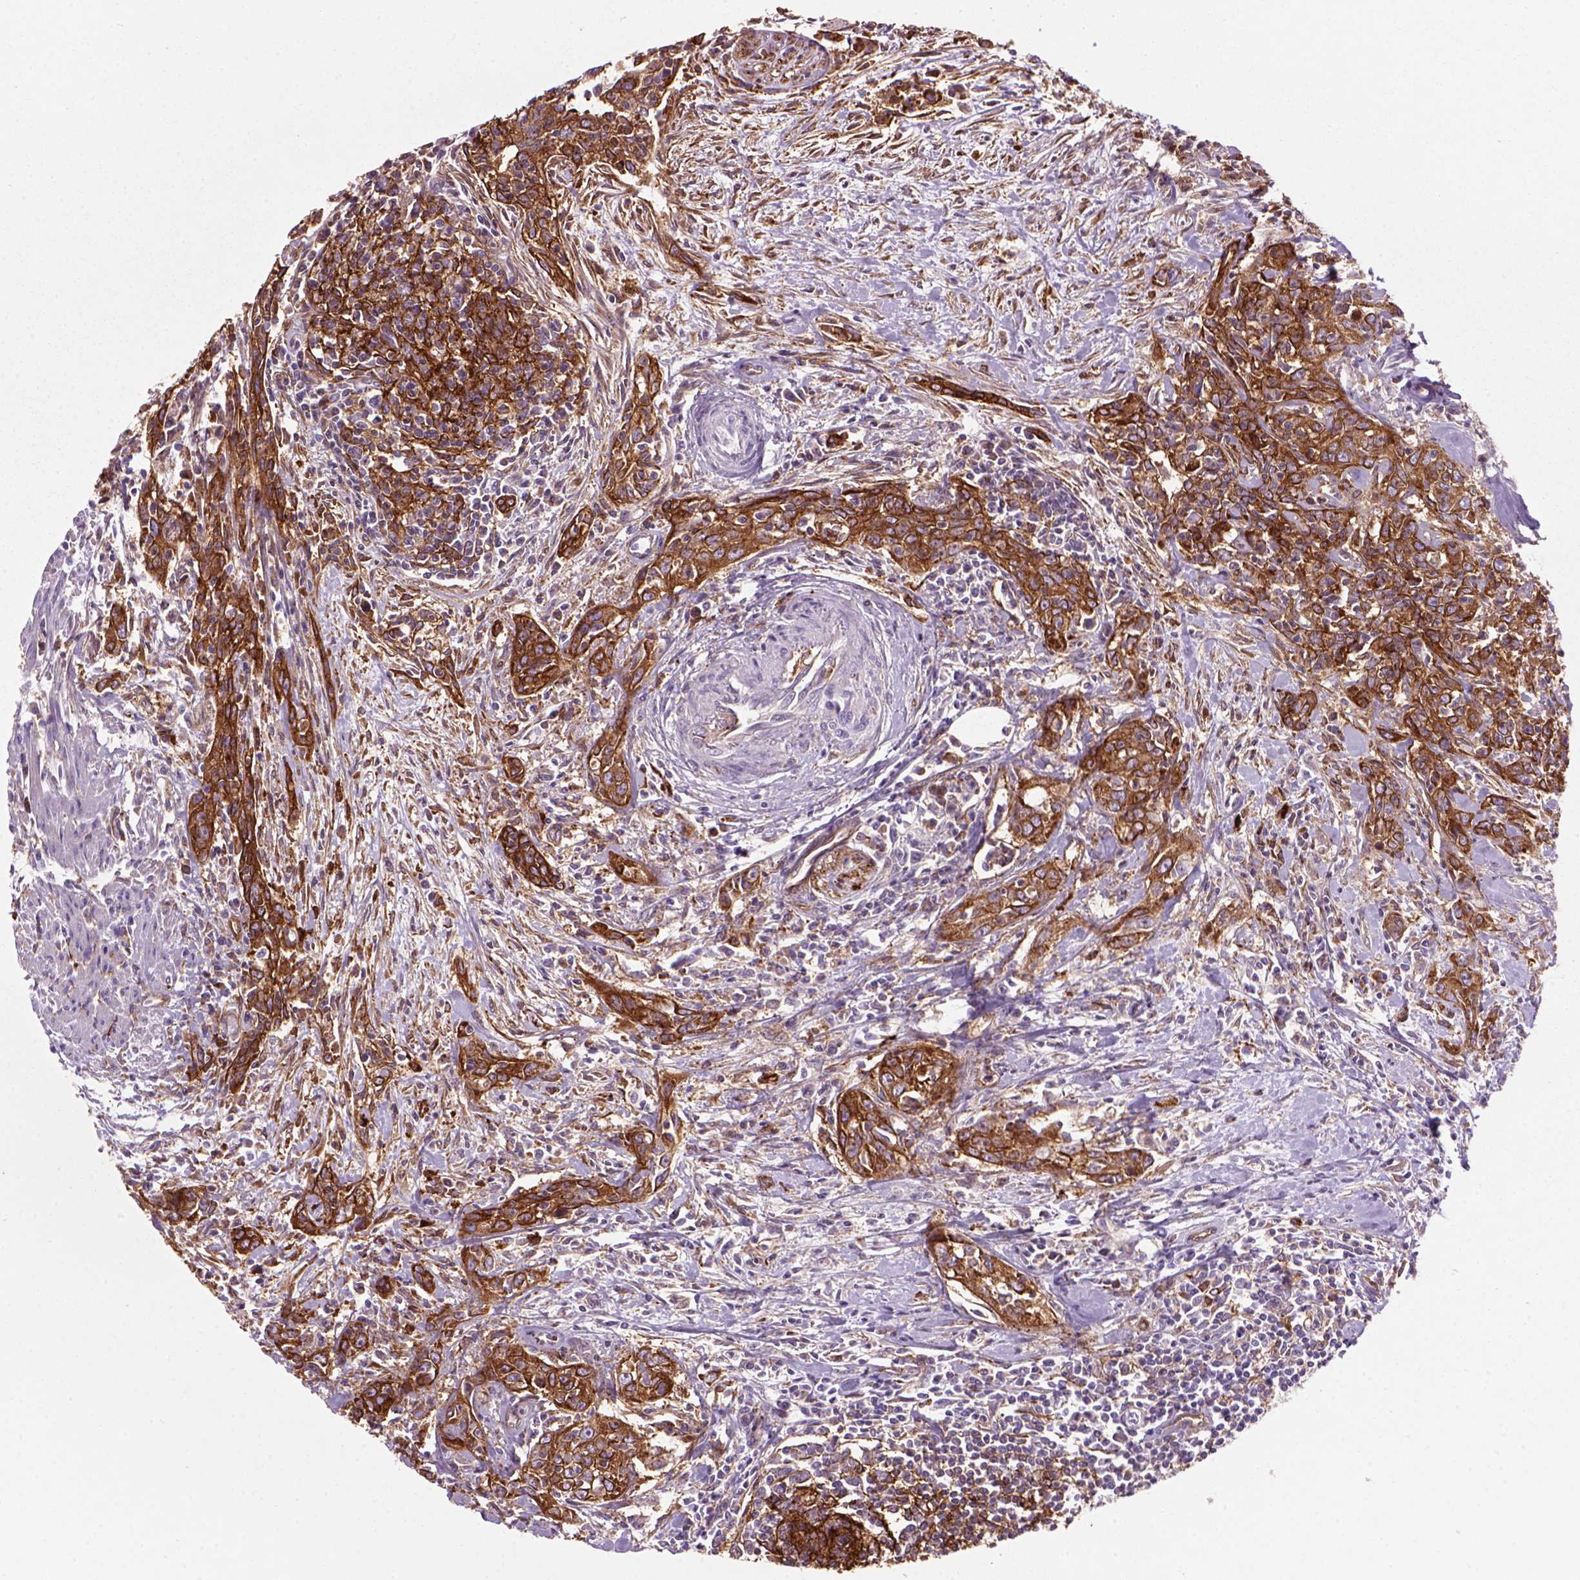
{"staining": {"intensity": "strong", "quantity": ">75%", "location": "cytoplasmic/membranous"}, "tissue": "urothelial cancer", "cell_type": "Tumor cells", "image_type": "cancer", "snomed": [{"axis": "morphology", "description": "Urothelial carcinoma, High grade"}, {"axis": "topography", "description": "Urinary bladder"}], "caption": "Urothelial cancer was stained to show a protein in brown. There is high levels of strong cytoplasmic/membranous positivity in approximately >75% of tumor cells. (Stains: DAB (3,3'-diaminobenzidine) in brown, nuclei in blue, Microscopy: brightfield microscopy at high magnification).", "gene": "MARCKS", "patient": {"sex": "male", "age": 83}}